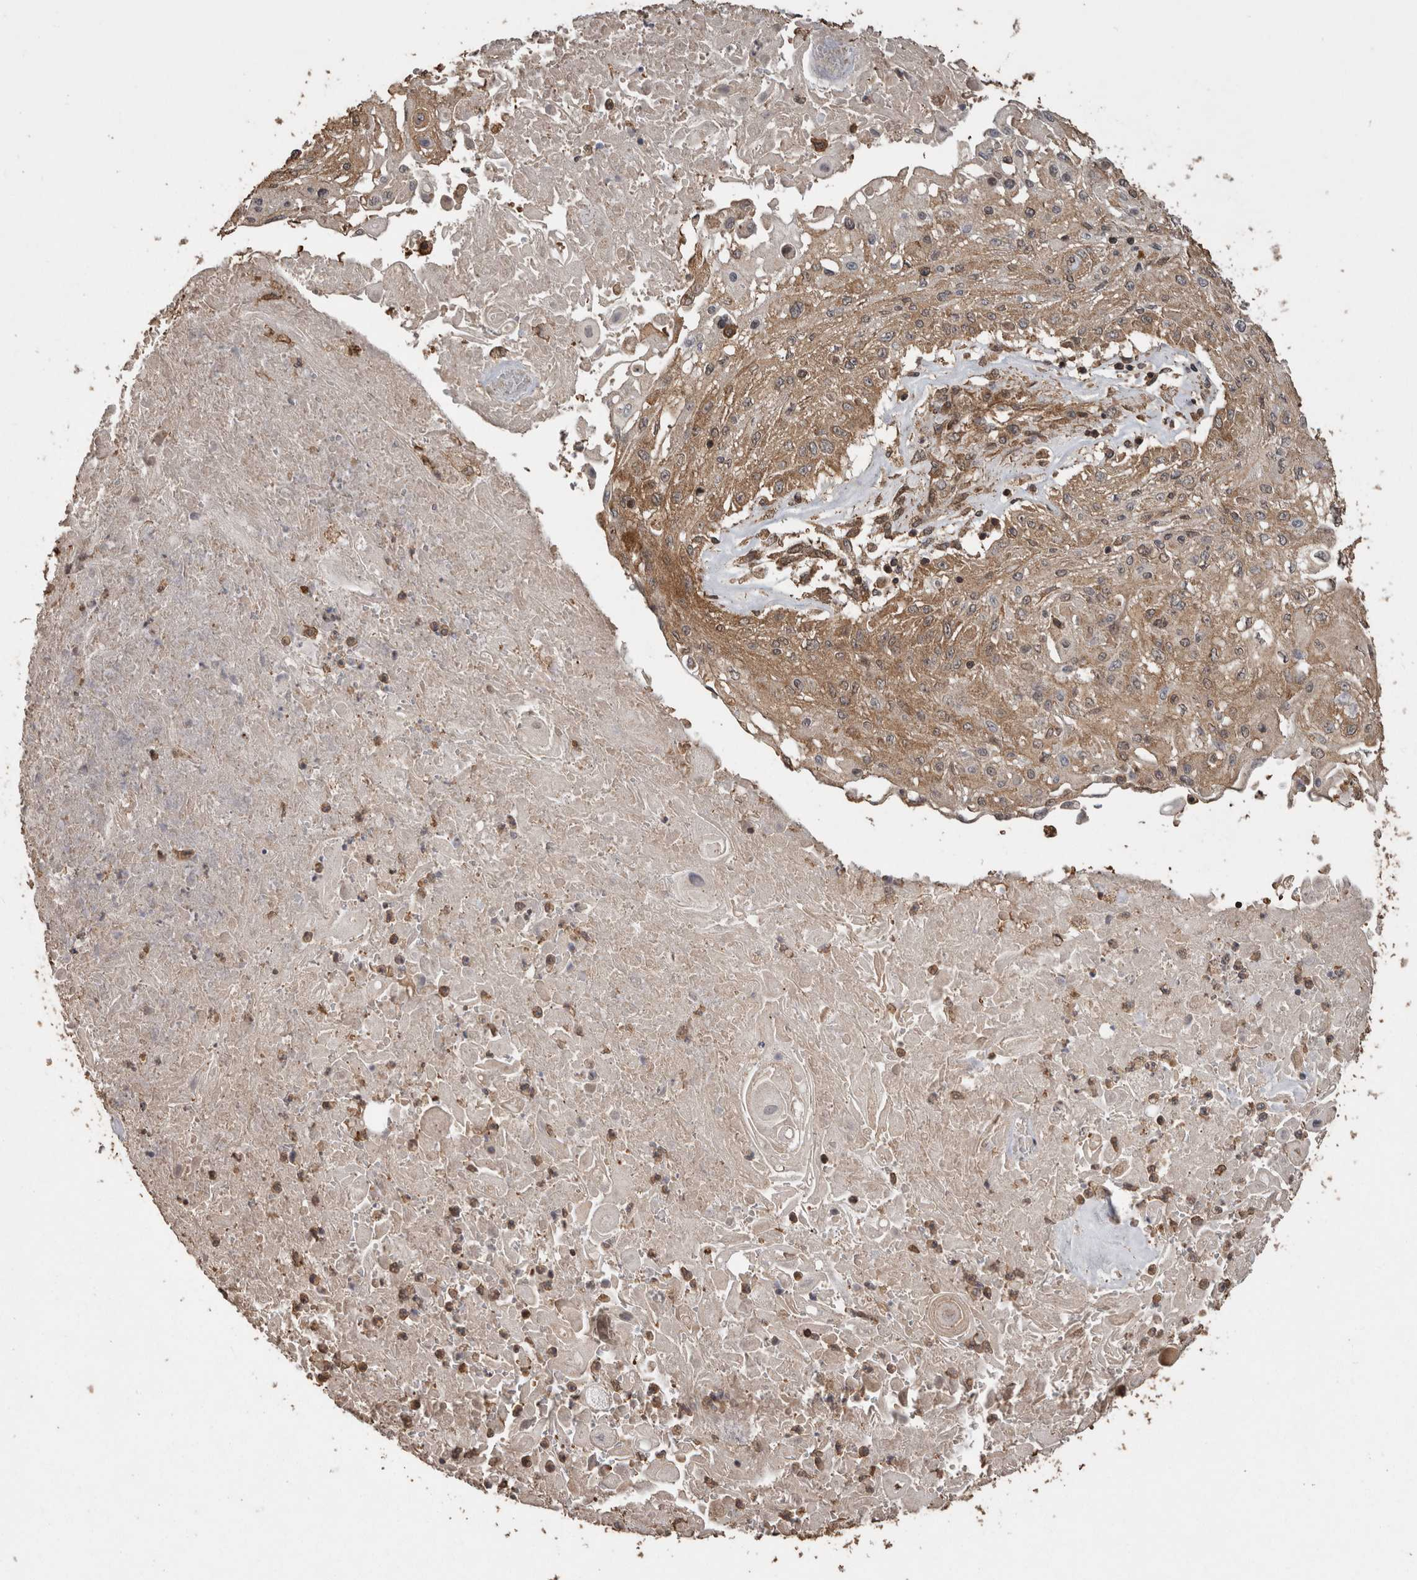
{"staining": {"intensity": "moderate", "quantity": ">75%", "location": "cytoplasmic/membranous"}, "tissue": "skin cancer", "cell_type": "Tumor cells", "image_type": "cancer", "snomed": [{"axis": "morphology", "description": "Squamous cell carcinoma, NOS"}, {"axis": "topography", "description": "Skin"}], "caption": "Skin cancer stained with a protein marker exhibits moderate staining in tumor cells.", "gene": "PINK1", "patient": {"sex": "male", "age": 75}}